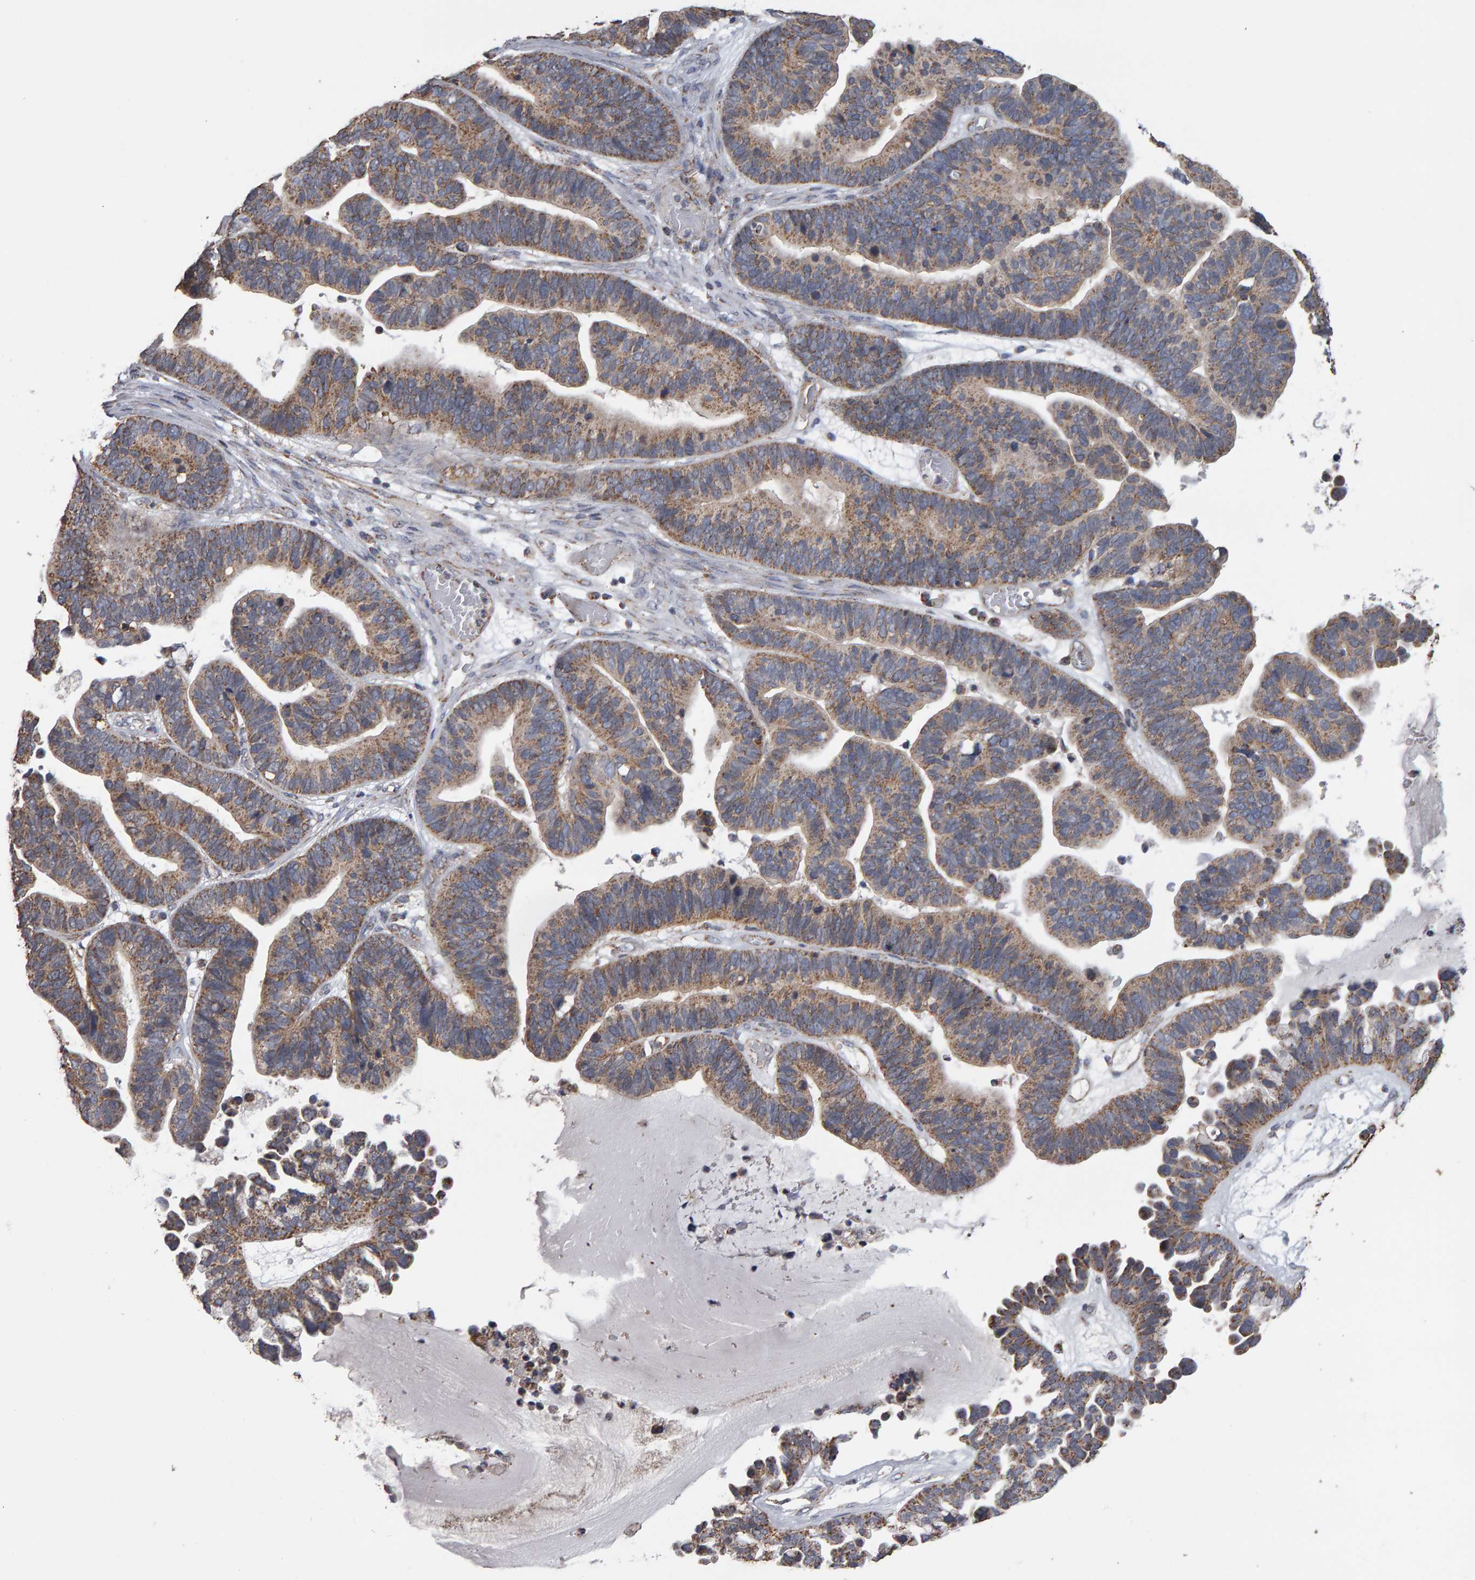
{"staining": {"intensity": "weak", "quantity": ">75%", "location": "cytoplasmic/membranous"}, "tissue": "ovarian cancer", "cell_type": "Tumor cells", "image_type": "cancer", "snomed": [{"axis": "morphology", "description": "Cystadenocarcinoma, serous, NOS"}, {"axis": "topography", "description": "Ovary"}], "caption": "Ovarian cancer stained for a protein reveals weak cytoplasmic/membranous positivity in tumor cells.", "gene": "TOM1L1", "patient": {"sex": "female", "age": 56}}